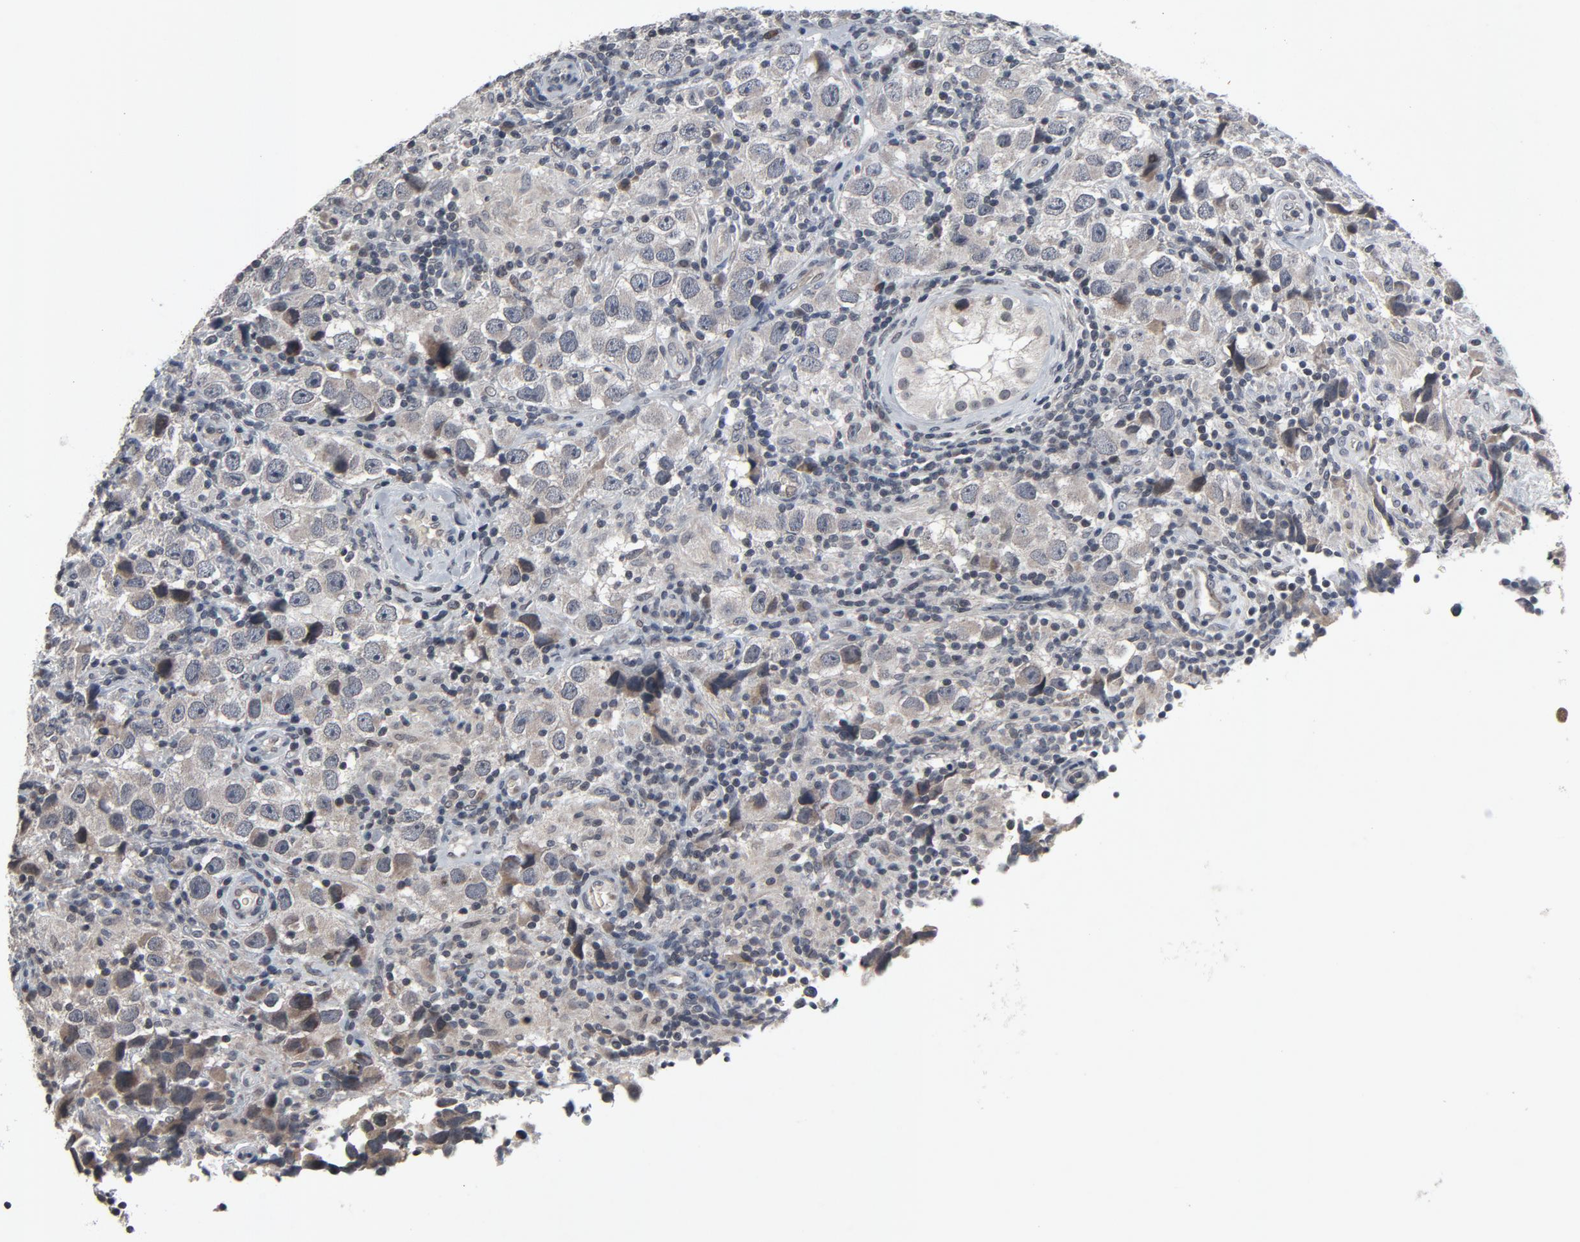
{"staining": {"intensity": "weak", "quantity": ">75%", "location": "cytoplasmic/membranous"}, "tissue": "testis cancer", "cell_type": "Tumor cells", "image_type": "cancer", "snomed": [{"axis": "morphology", "description": "Carcinoma, Embryonal, NOS"}, {"axis": "topography", "description": "Testis"}], "caption": "This image displays testis cancer stained with IHC to label a protein in brown. The cytoplasmic/membranous of tumor cells show weak positivity for the protein. Nuclei are counter-stained blue.", "gene": "POM121", "patient": {"sex": "male", "age": 21}}